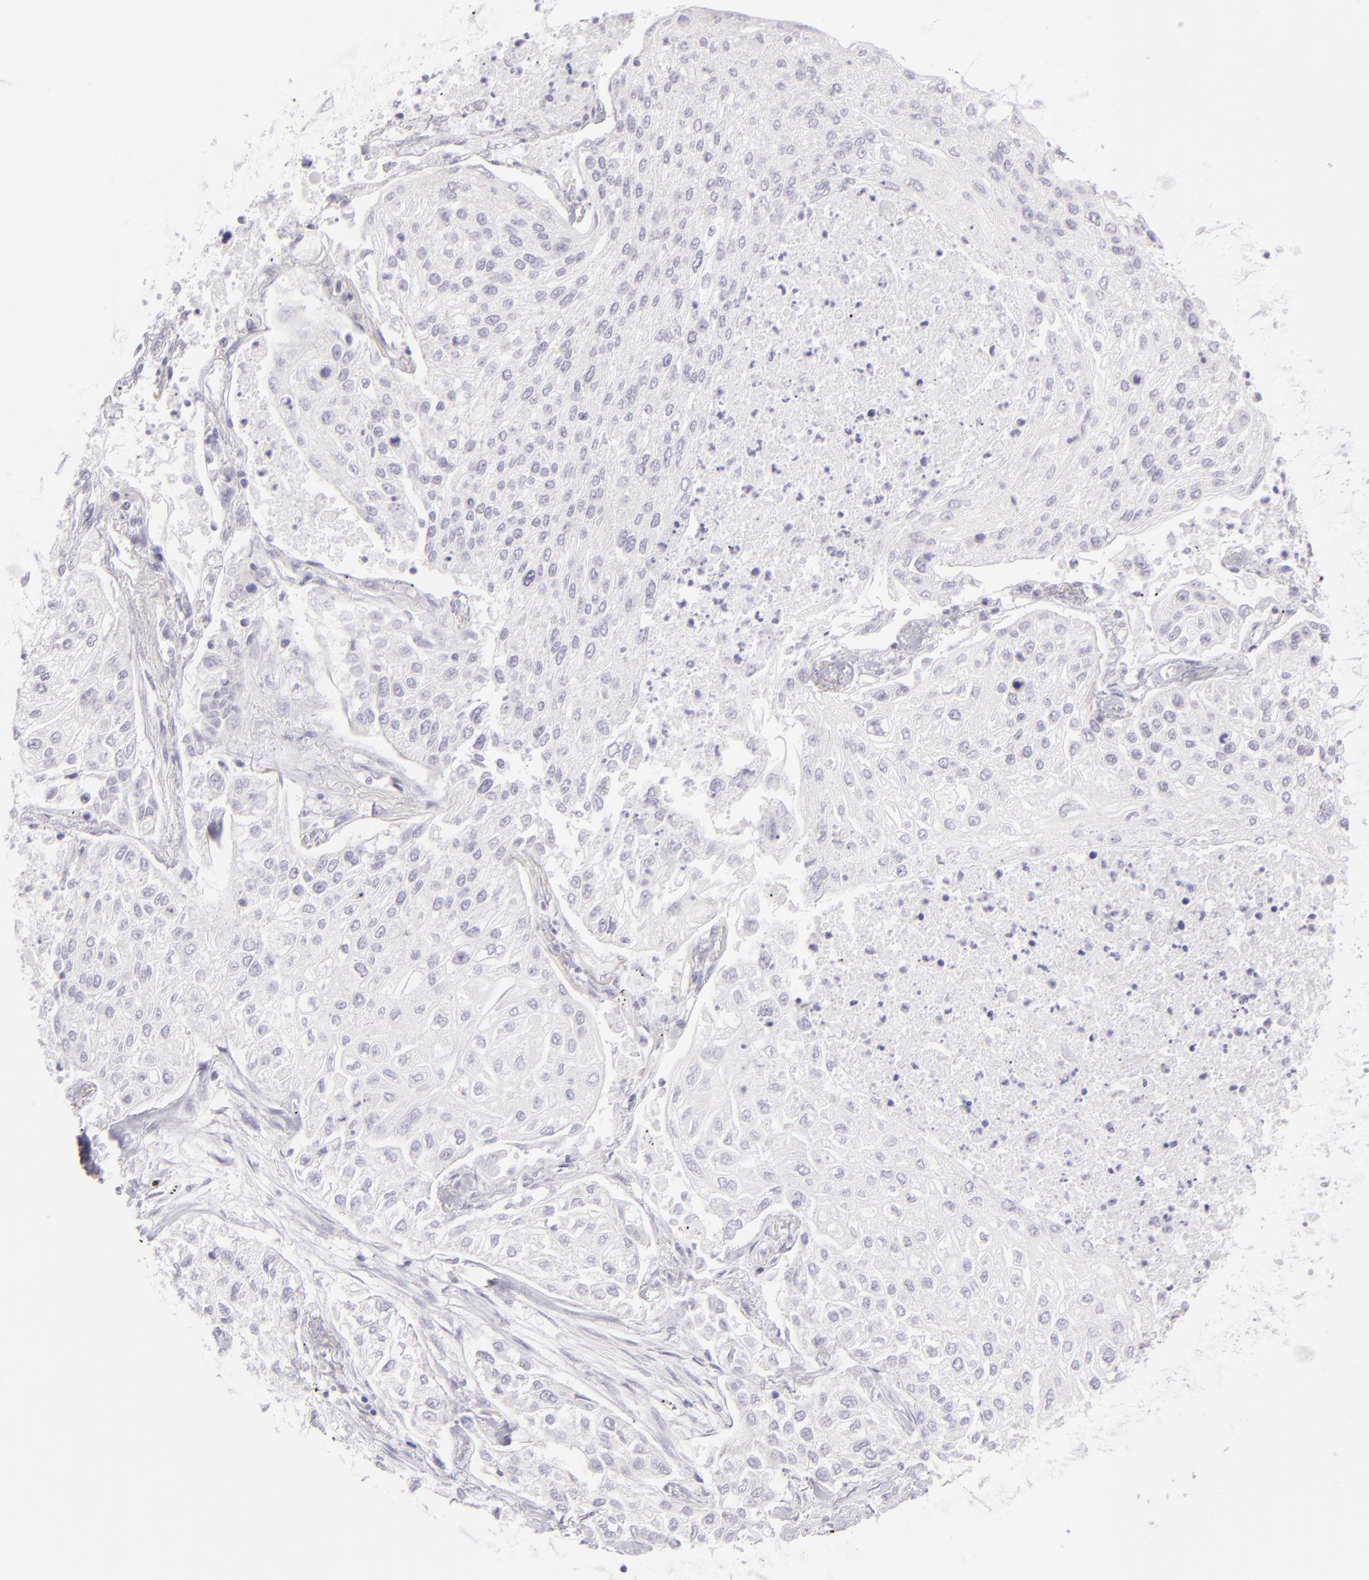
{"staining": {"intensity": "negative", "quantity": "none", "location": "none"}, "tissue": "lung cancer", "cell_type": "Tumor cells", "image_type": "cancer", "snomed": [{"axis": "morphology", "description": "Squamous cell carcinoma, NOS"}, {"axis": "topography", "description": "Lung"}], "caption": "Human lung squamous cell carcinoma stained for a protein using immunohistochemistry (IHC) exhibits no positivity in tumor cells.", "gene": "ZC3H7B", "patient": {"sex": "male", "age": 75}}